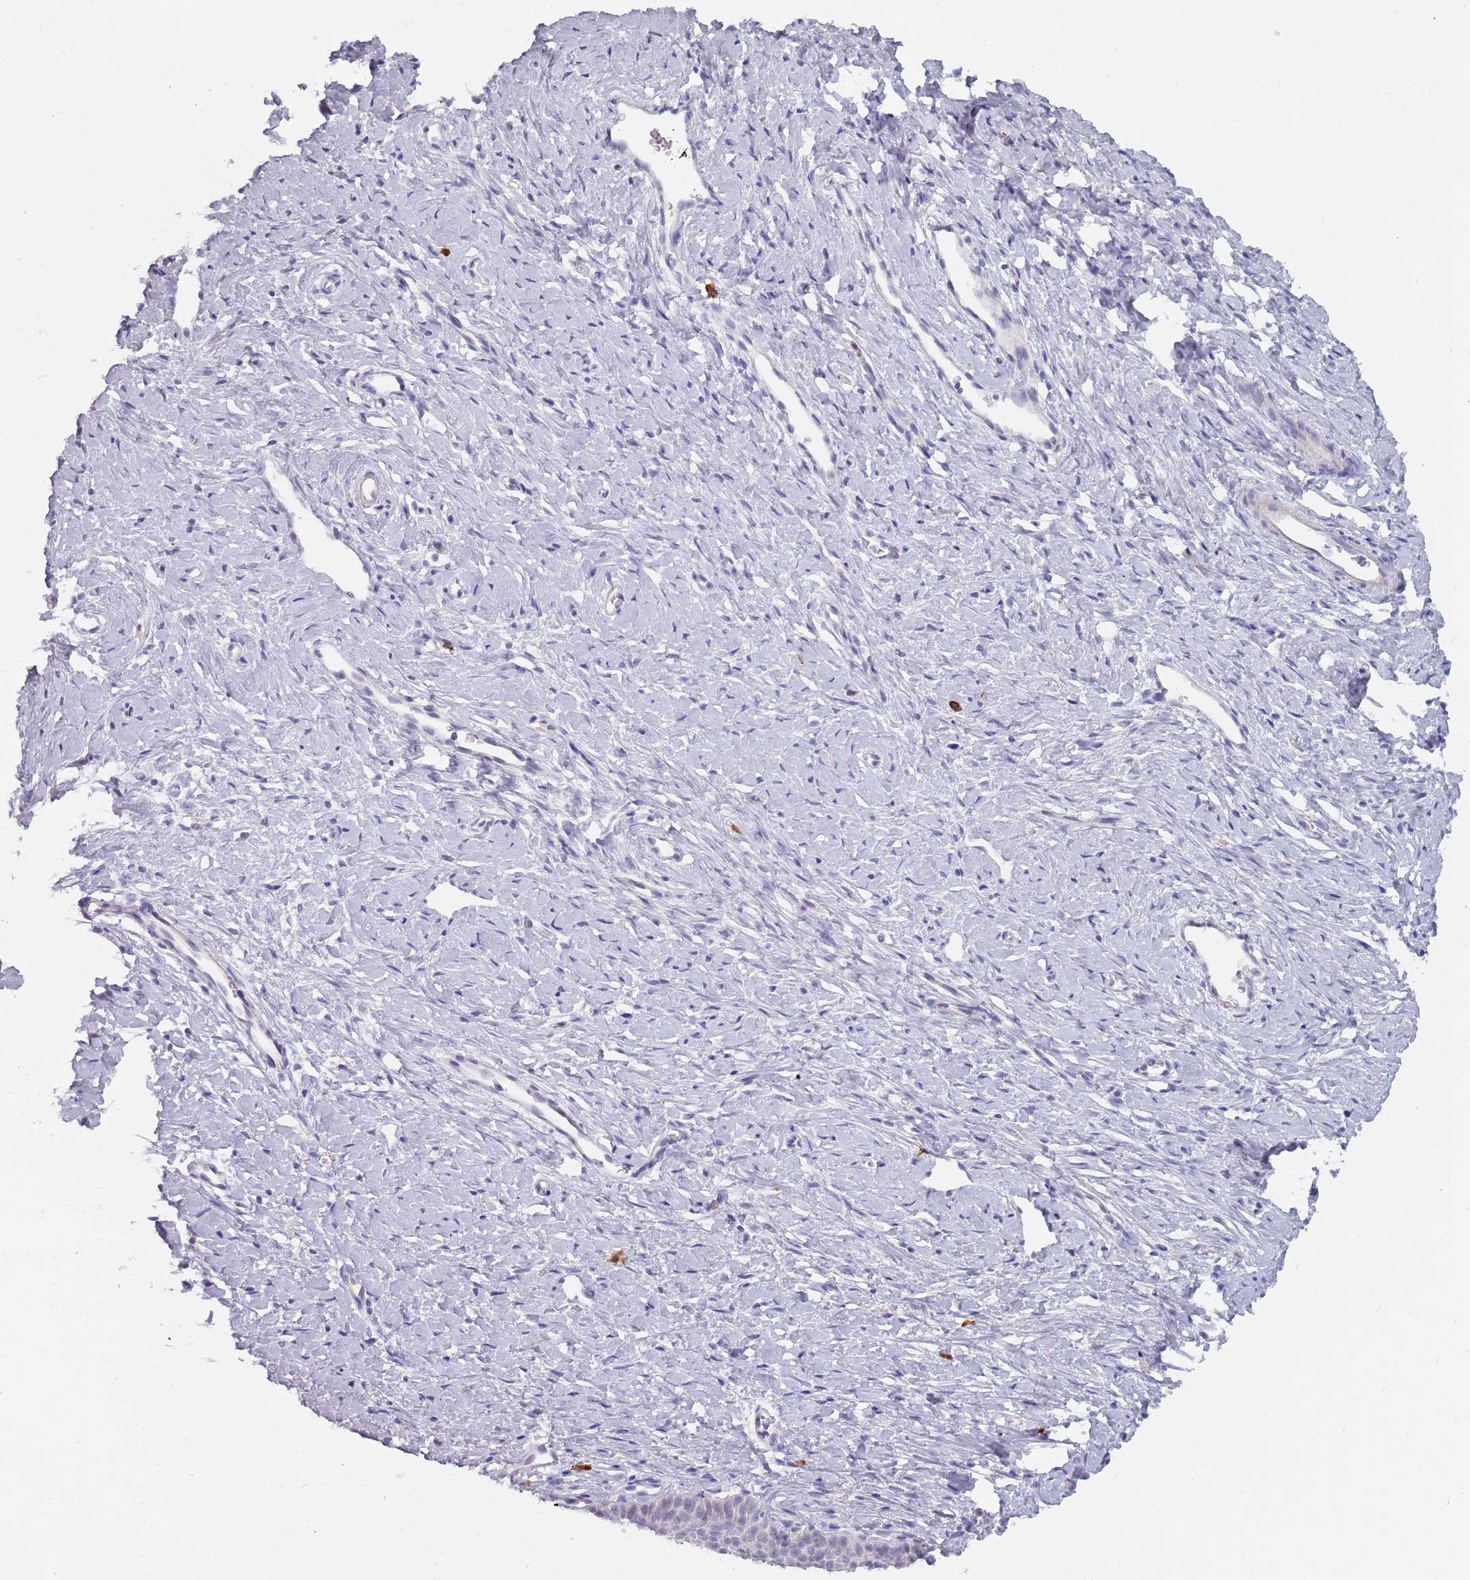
{"staining": {"intensity": "moderate", "quantity": "<25%", "location": "cytoplasmic/membranous"}, "tissue": "cervix", "cell_type": "Glandular cells", "image_type": "normal", "snomed": [{"axis": "morphology", "description": "Normal tissue, NOS"}, {"axis": "topography", "description": "Cervix"}], "caption": "A histopathology image showing moderate cytoplasmic/membranous positivity in about <25% of glandular cells in benign cervix, as visualized by brown immunohistochemical staining.", "gene": "DXO", "patient": {"sex": "female", "age": 36}}